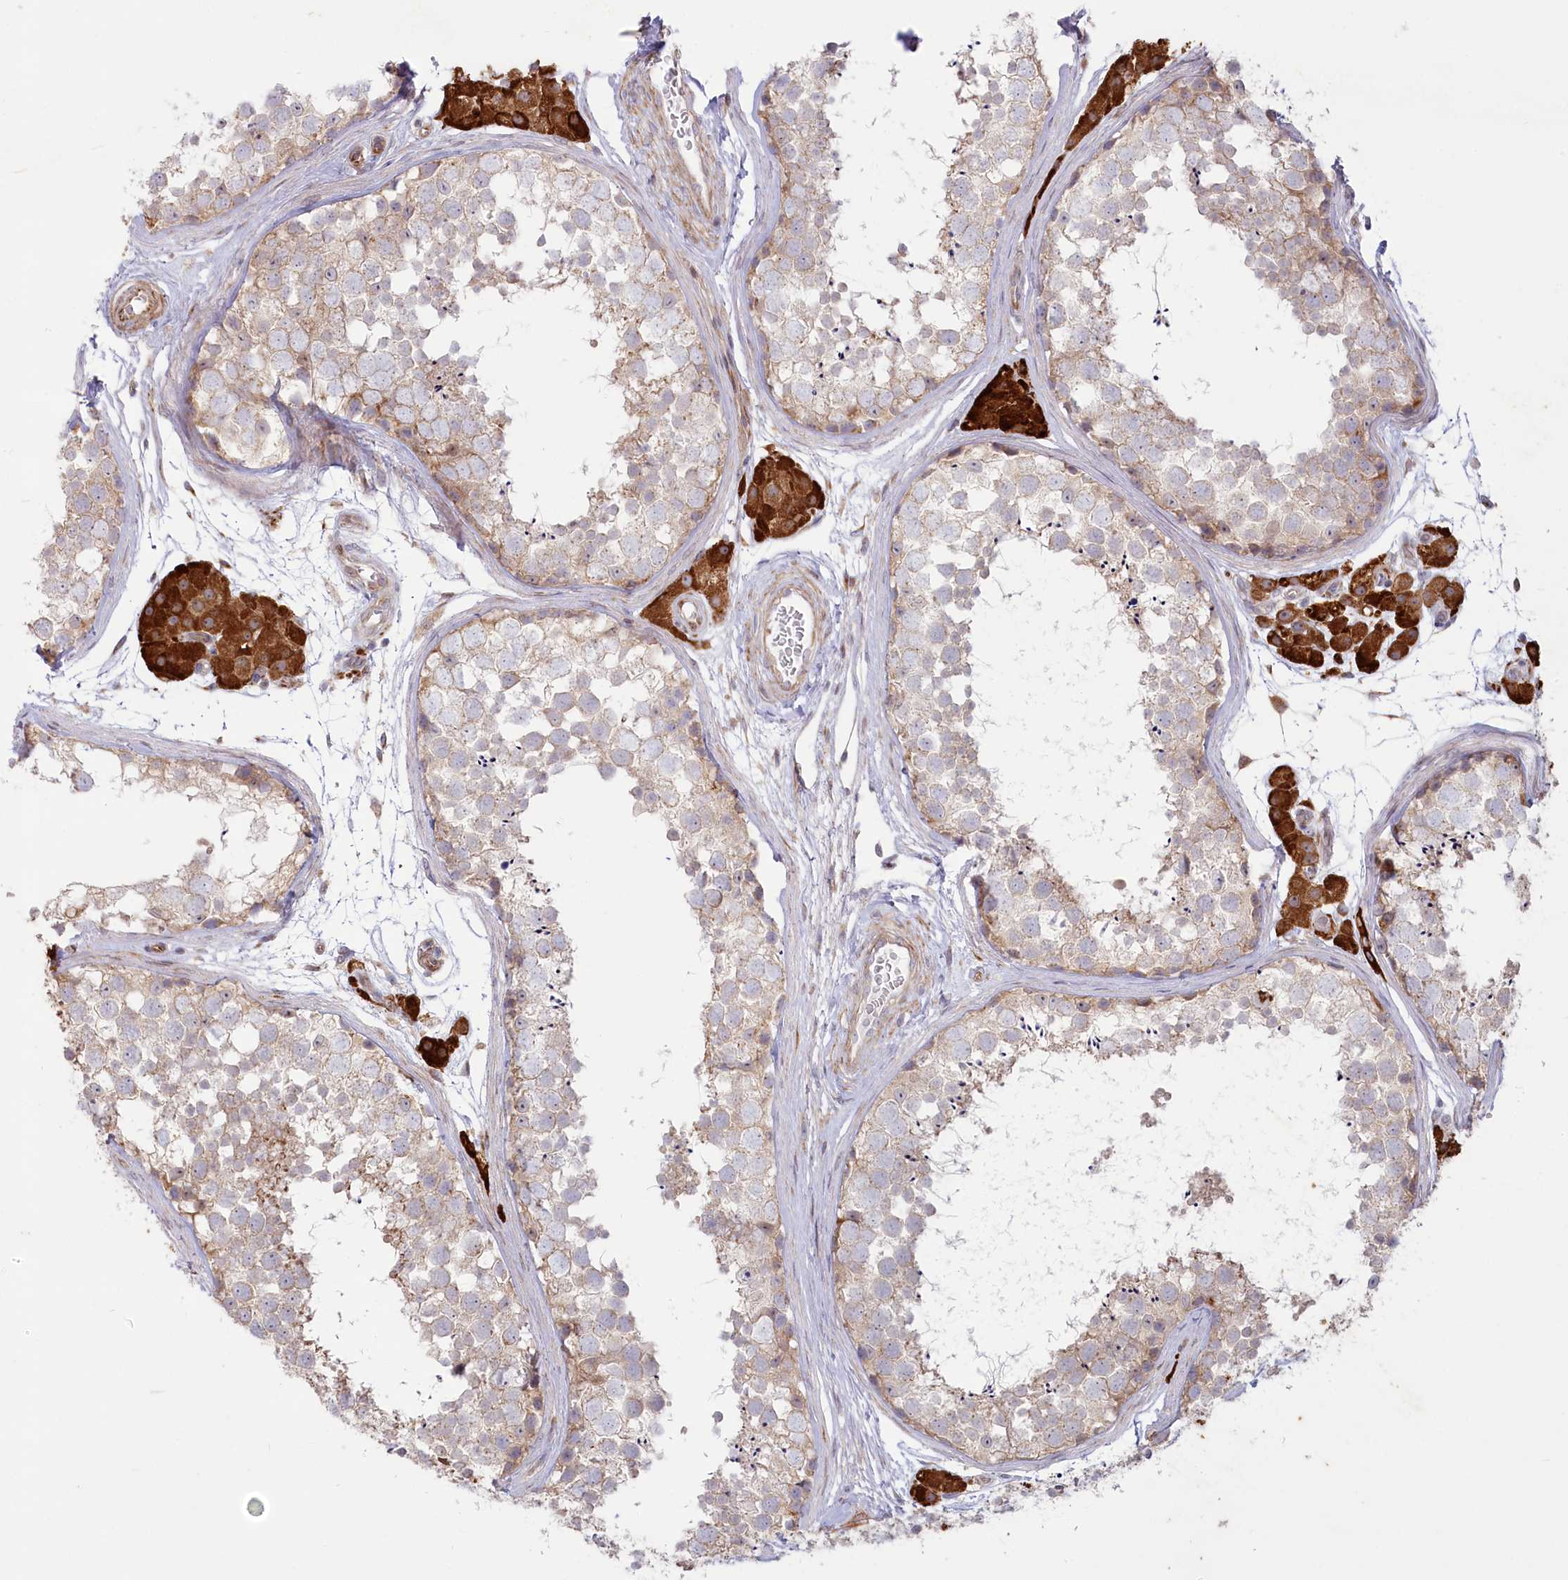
{"staining": {"intensity": "weak", "quantity": "<25%", "location": "cytoplasmic/membranous"}, "tissue": "testis", "cell_type": "Cells in seminiferous ducts", "image_type": "normal", "snomed": [{"axis": "morphology", "description": "Normal tissue, NOS"}, {"axis": "topography", "description": "Testis"}], "caption": "This is an IHC photomicrograph of benign testis. There is no expression in cells in seminiferous ducts.", "gene": "MTG1", "patient": {"sex": "male", "age": 56}}